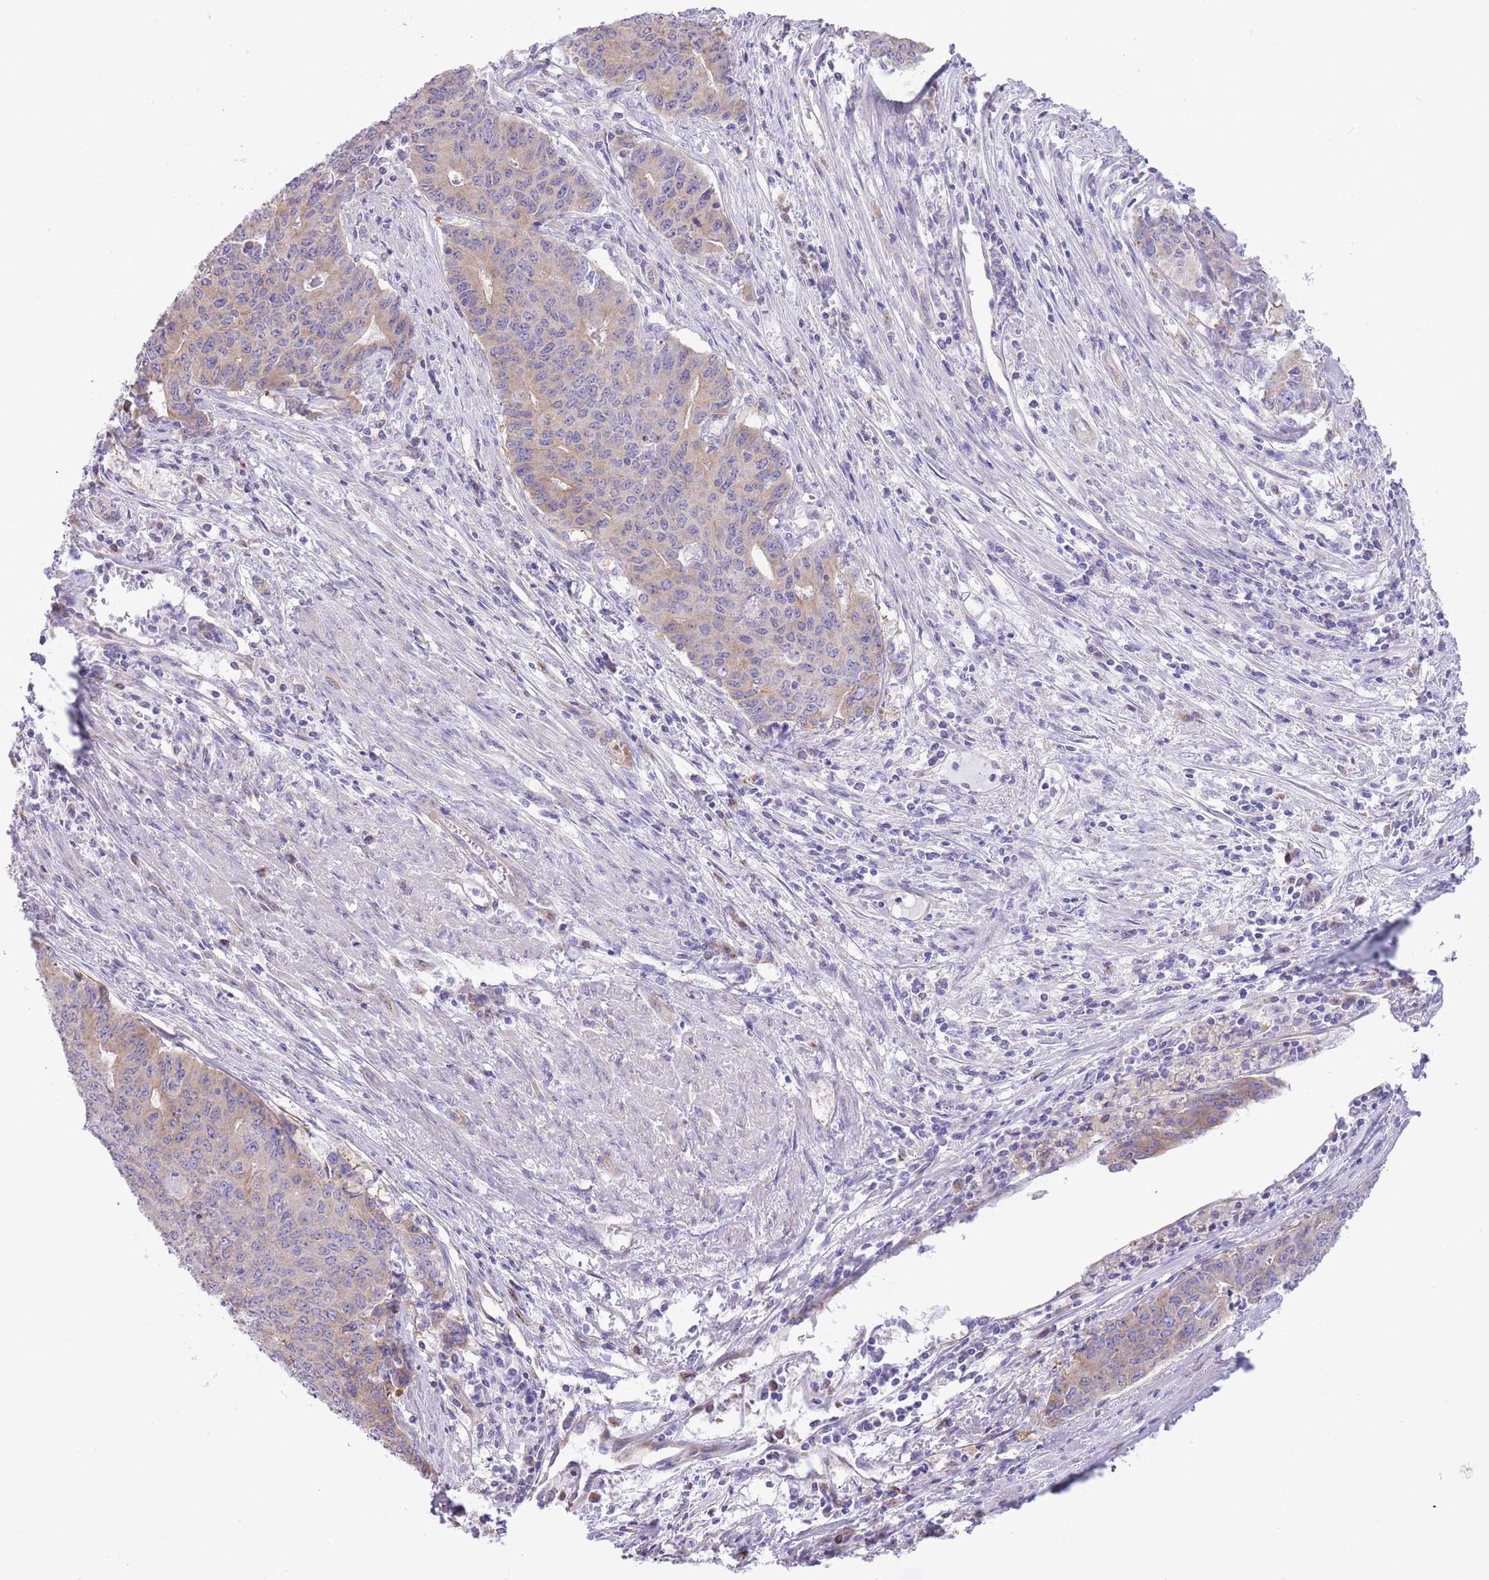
{"staining": {"intensity": "weak", "quantity": "25%-75%", "location": "cytoplasmic/membranous"}, "tissue": "endometrial cancer", "cell_type": "Tumor cells", "image_type": "cancer", "snomed": [{"axis": "morphology", "description": "Adenocarcinoma, NOS"}, {"axis": "topography", "description": "Endometrium"}], "caption": "Adenocarcinoma (endometrial) tissue demonstrates weak cytoplasmic/membranous positivity in about 25%-75% of tumor cells The staining is performed using DAB (3,3'-diaminobenzidine) brown chromogen to label protein expression. The nuclei are counter-stained blue using hematoxylin.", "gene": "RHOU", "patient": {"sex": "female", "age": 59}}